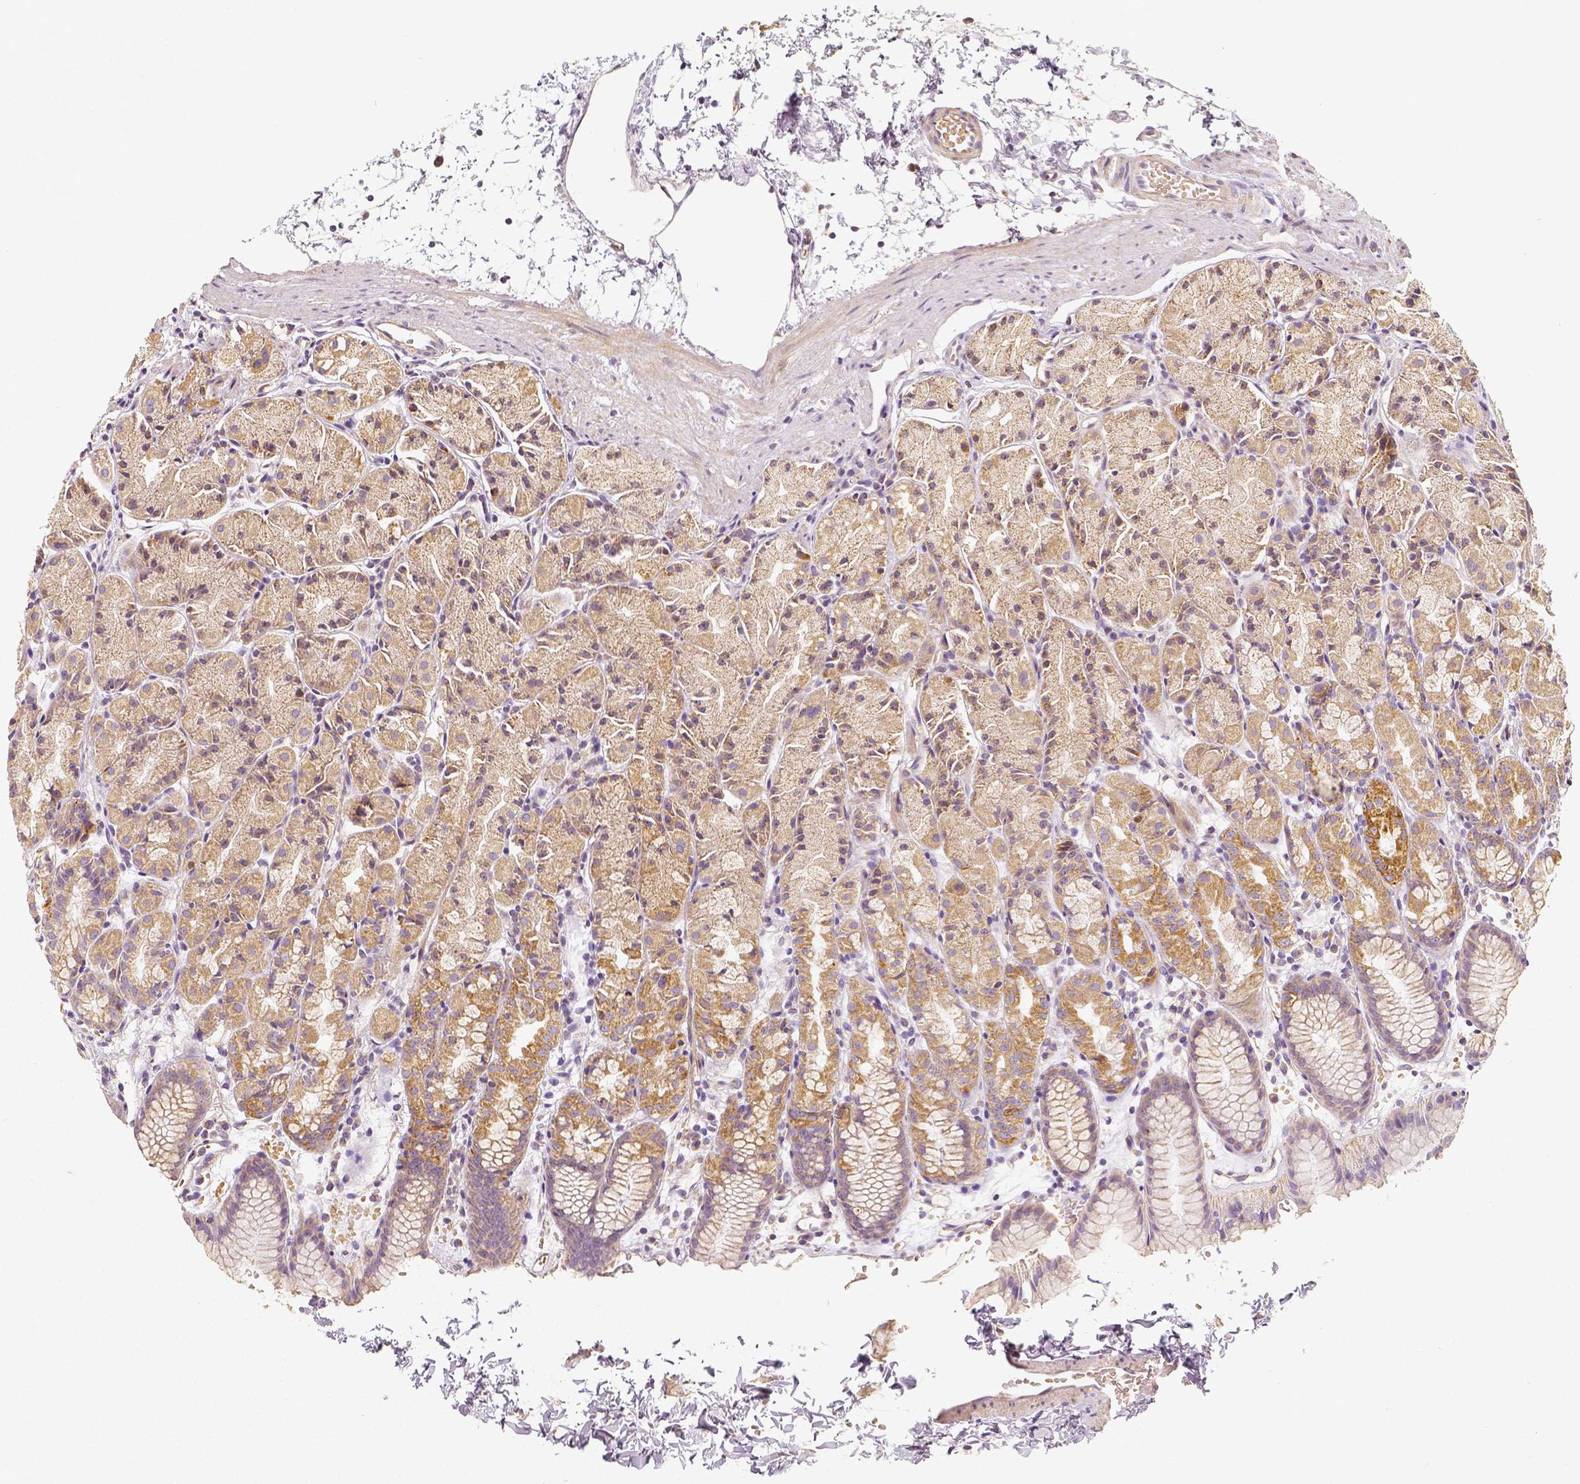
{"staining": {"intensity": "moderate", "quantity": "<25%", "location": "cytoplasmic/membranous"}, "tissue": "stomach", "cell_type": "Glandular cells", "image_type": "normal", "snomed": [{"axis": "morphology", "description": "Normal tissue, NOS"}, {"axis": "topography", "description": "Stomach, upper"}], "caption": "DAB (3,3'-diaminobenzidine) immunohistochemical staining of normal stomach displays moderate cytoplasmic/membranous protein positivity in about <25% of glandular cells.", "gene": "PGAM5", "patient": {"sex": "male", "age": 47}}